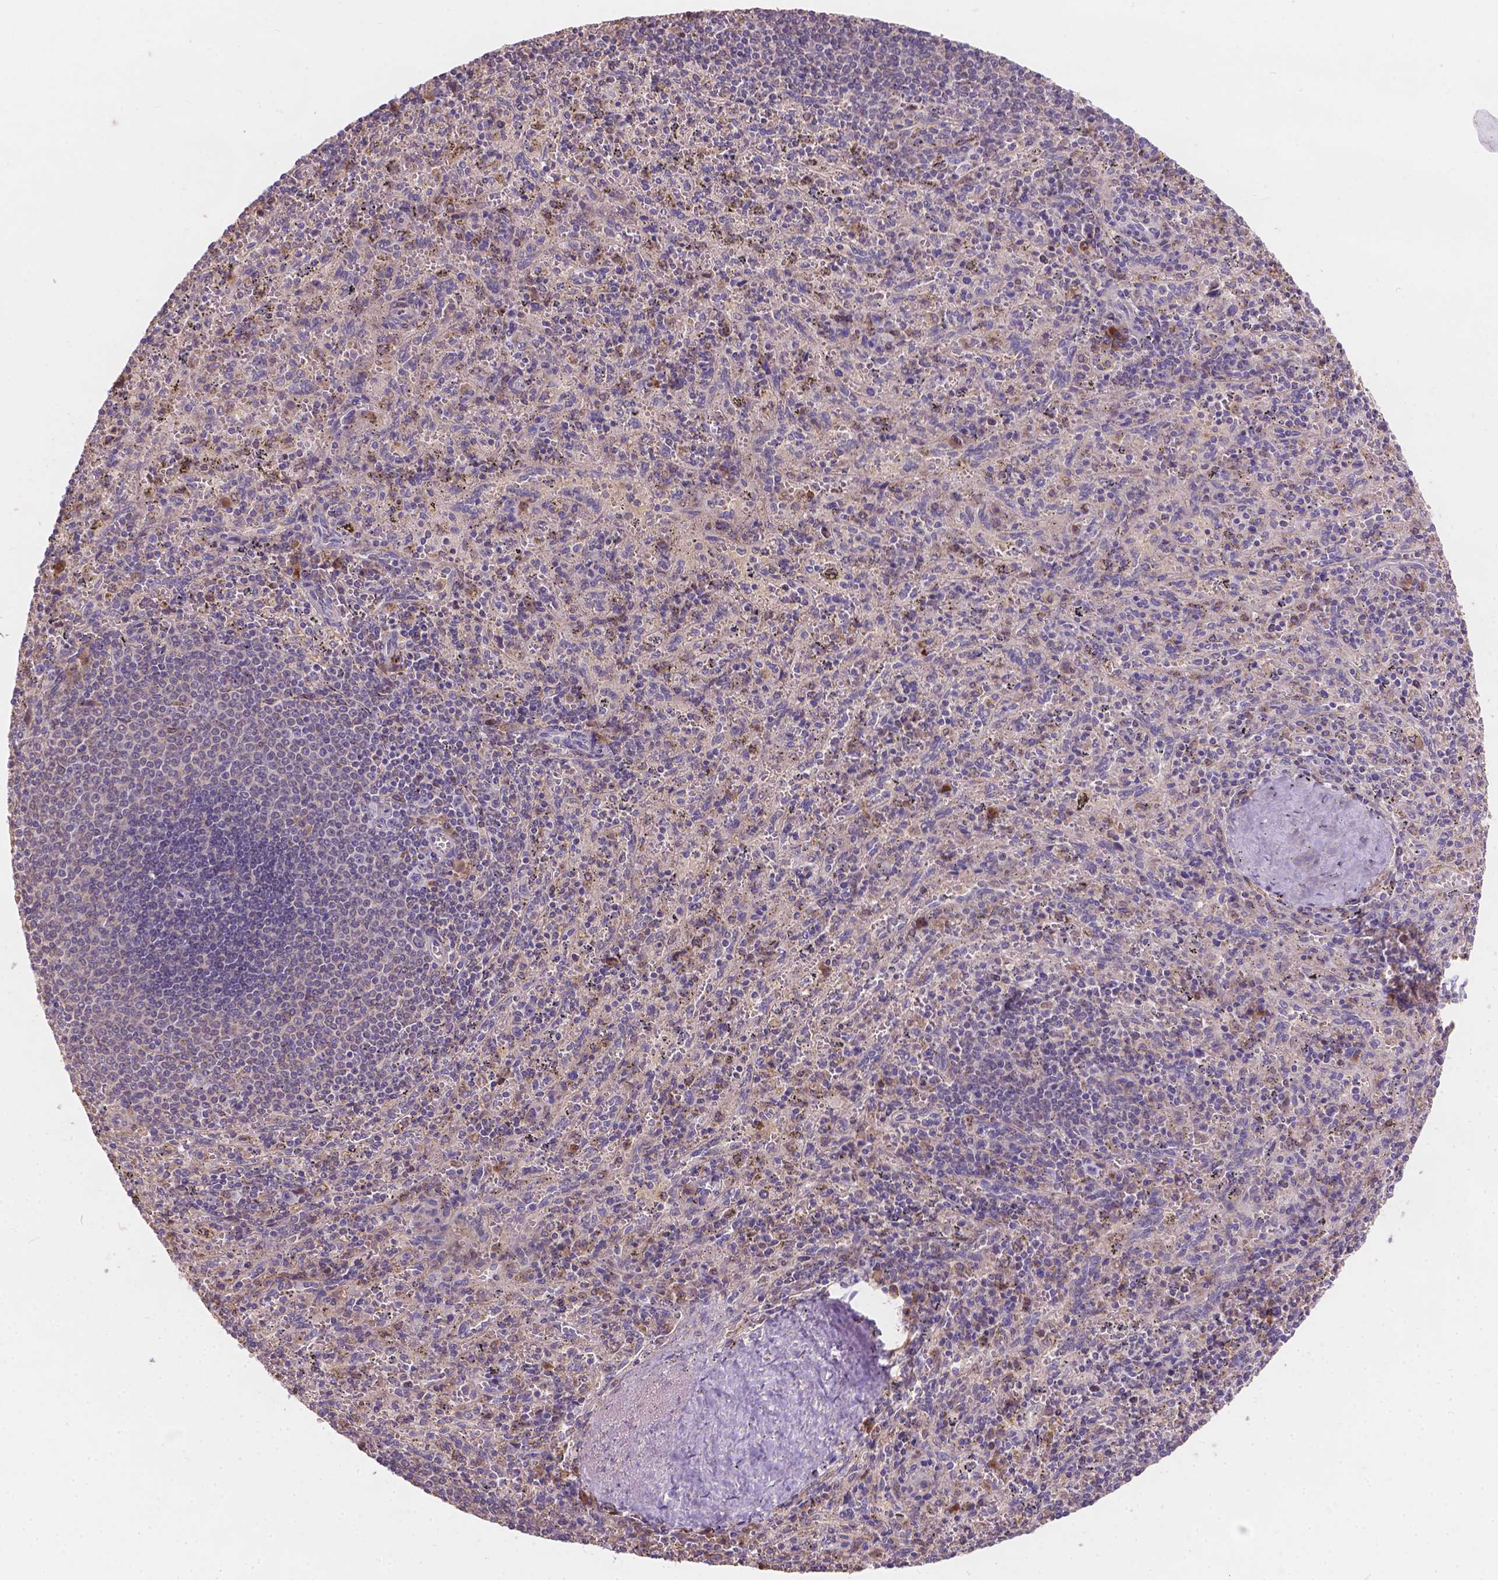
{"staining": {"intensity": "strong", "quantity": "<25%", "location": "cytoplasmic/membranous"}, "tissue": "spleen", "cell_type": "Cells in red pulp", "image_type": "normal", "snomed": [{"axis": "morphology", "description": "Normal tissue, NOS"}, {"axis": "topography", "description": "Spleen"}], "caption": "Brown immunohistochemical staining in benign human spleen displays strong cytoplasmic/membranous positivity in about <25% of cells in red pulp.", "gene": "CDK10", "patient": {"sex": "male", "age": 57}}